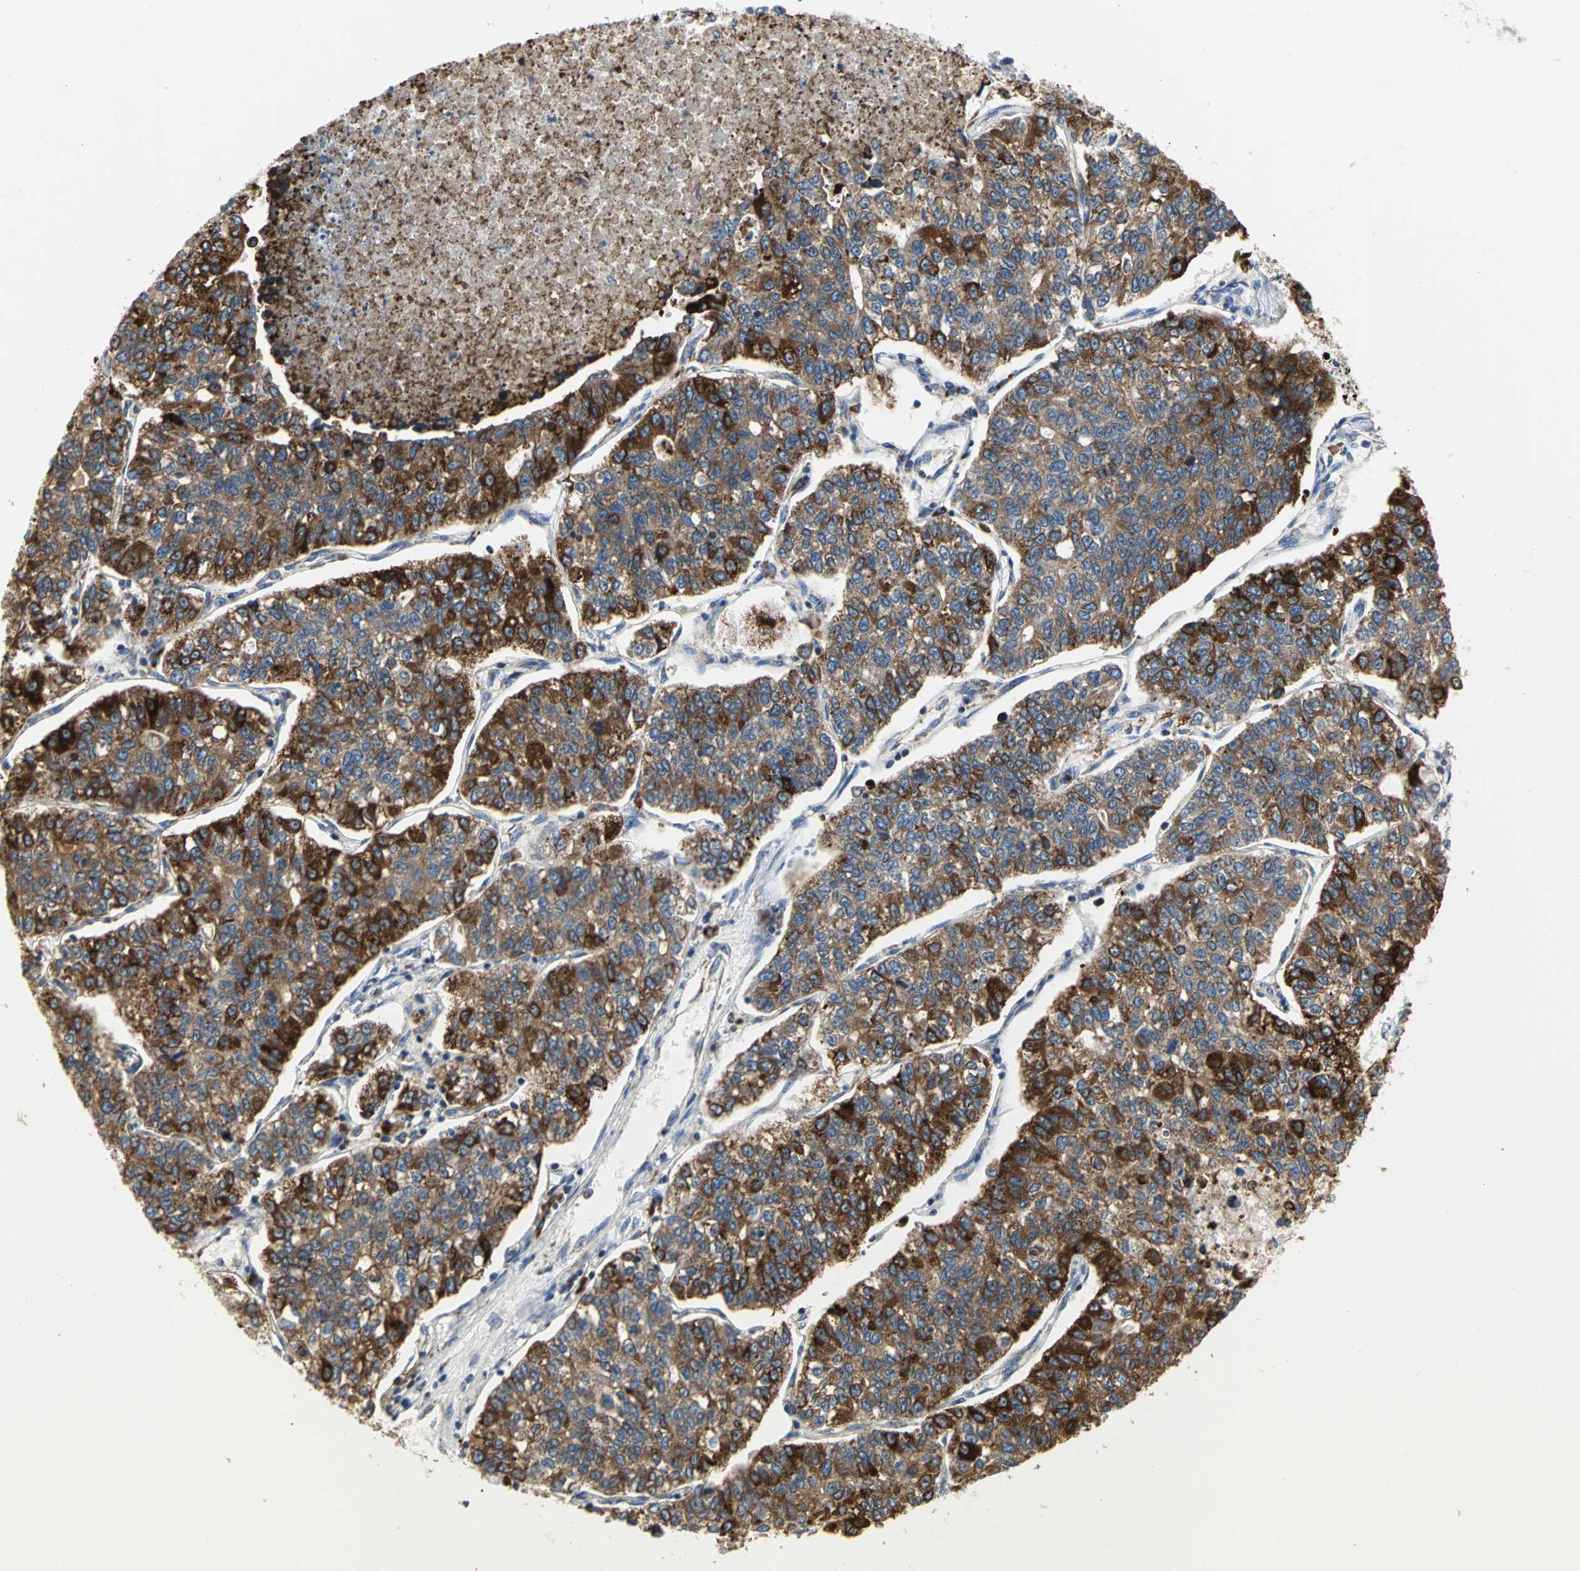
{"staining": {"intensity": "strong", "quantity": ">75%", "location": "cytoplasmic/membranous"}, "tissue": "lung cancer", "cell_type": "Tumor cells", "image_type": "cancer", "snomed": [{"axis": "morphology", "description": "Adenocarcinoma, NOS"}, {"axis": "topography", "description": "Lung"}], "caption": "An immunohistochemistry image of neoplastic tissue is shown. Protein staining in brown highlights strong cytoplasmic/membranous positivity in lung cancer (adenocarcinoma) within tumor cells.", "gene": "TULP4", "patient": {"sex": "male", "age": 49}}